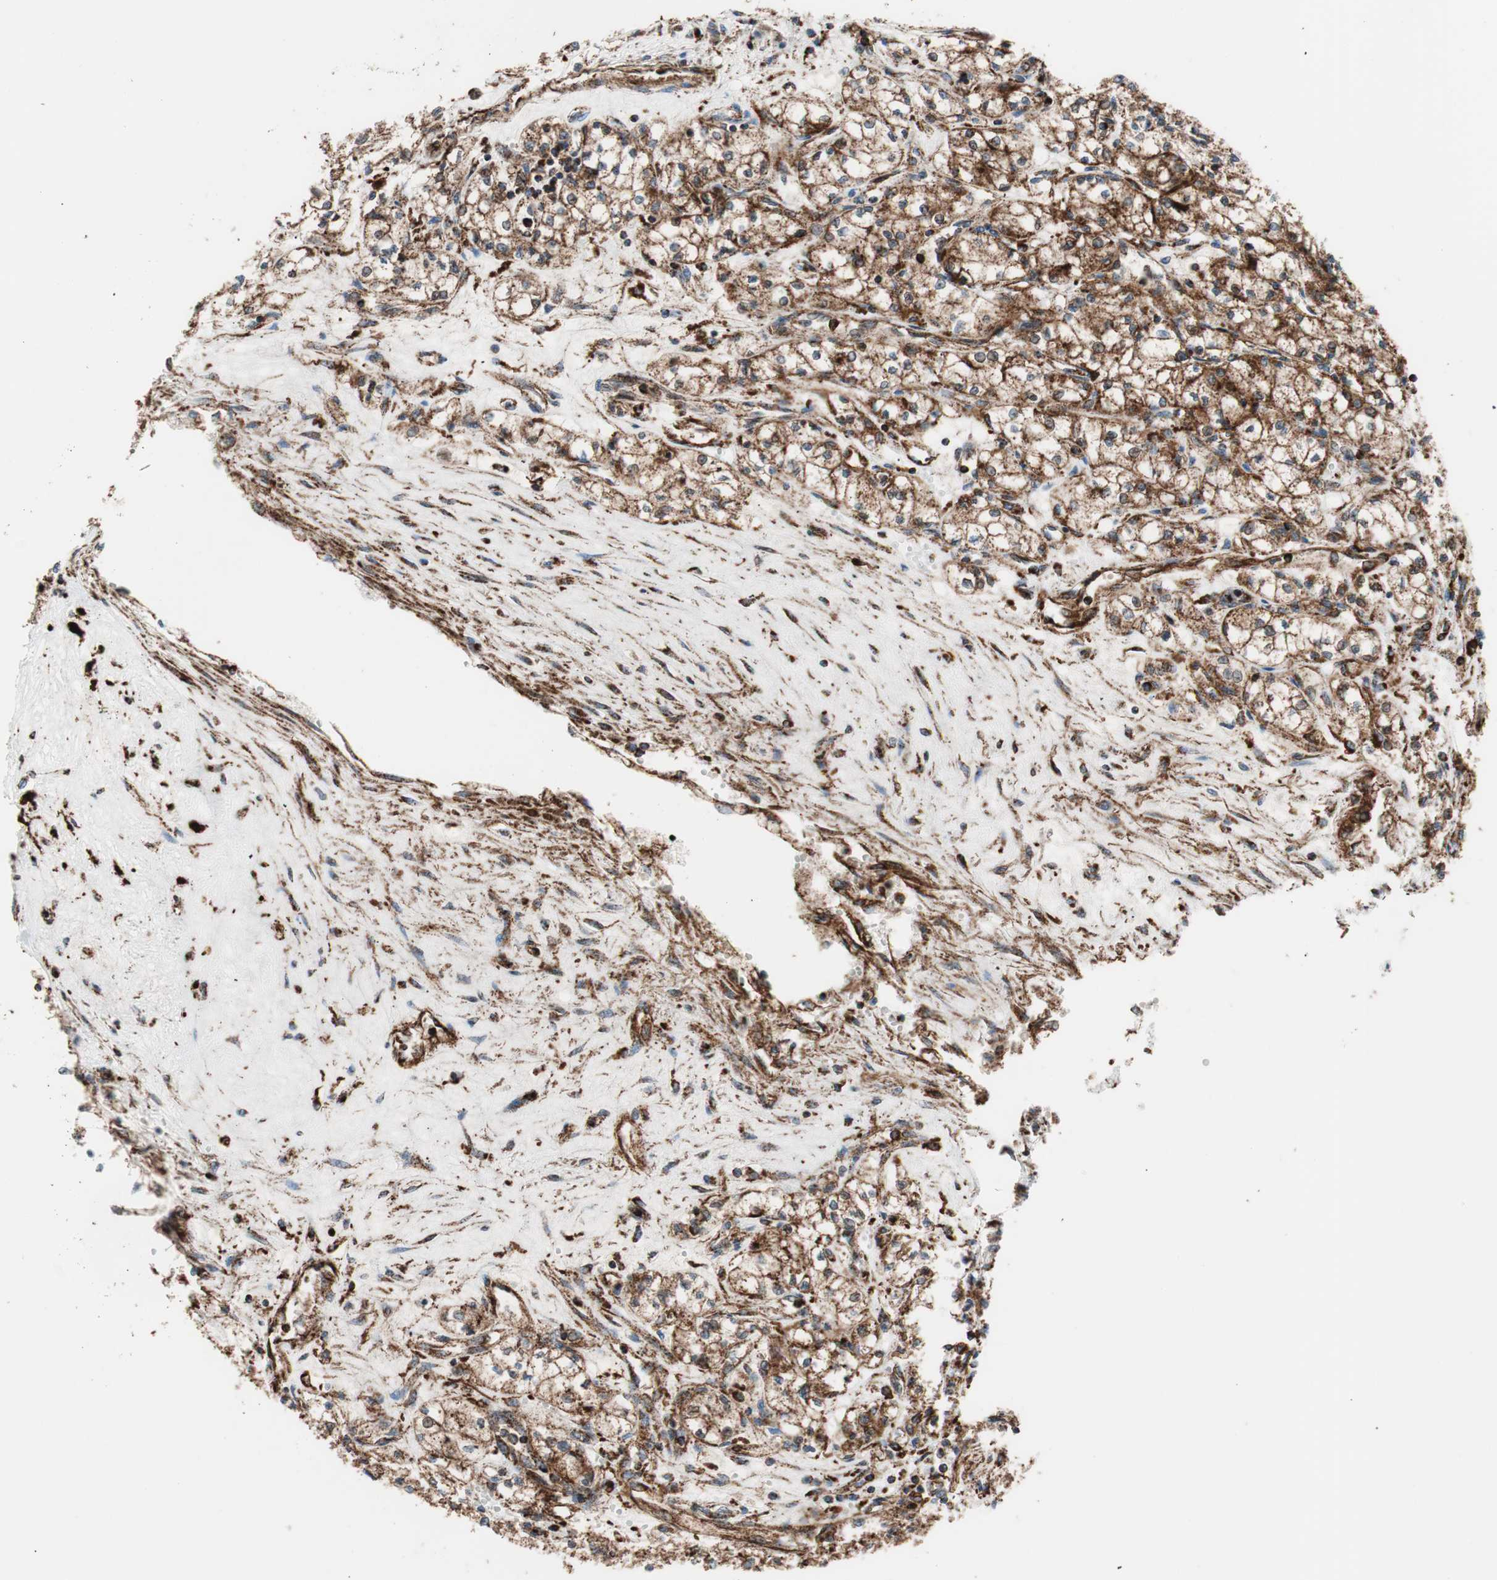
{"staining": {"intensity": "strong", "quantity": ">75%", "location": "cytoplasmic/membranous"}, "tissue": "renal cancer", "cell_type": "Tumor cells", "image_type": "cancer", "snomed": [{"axis": "morphology", "description": "Normal tissue, NOS"}, {"axis": "morphology", "description": "Adenocarcinoma, NOS"}, {"axis": "topography", "description": "Kidney"}], "caption": "High-magnification brightfield microscopy of renal adenocarcinoma stained with DAB (brown) and counterstained with hematoxylin (blue). tumor cells exhibit strong cytoplasmic/membranous expression is present in approximately>75% of cells.", "gene": "LAMP1", "patient": {"sex": "male", "age": 59}}